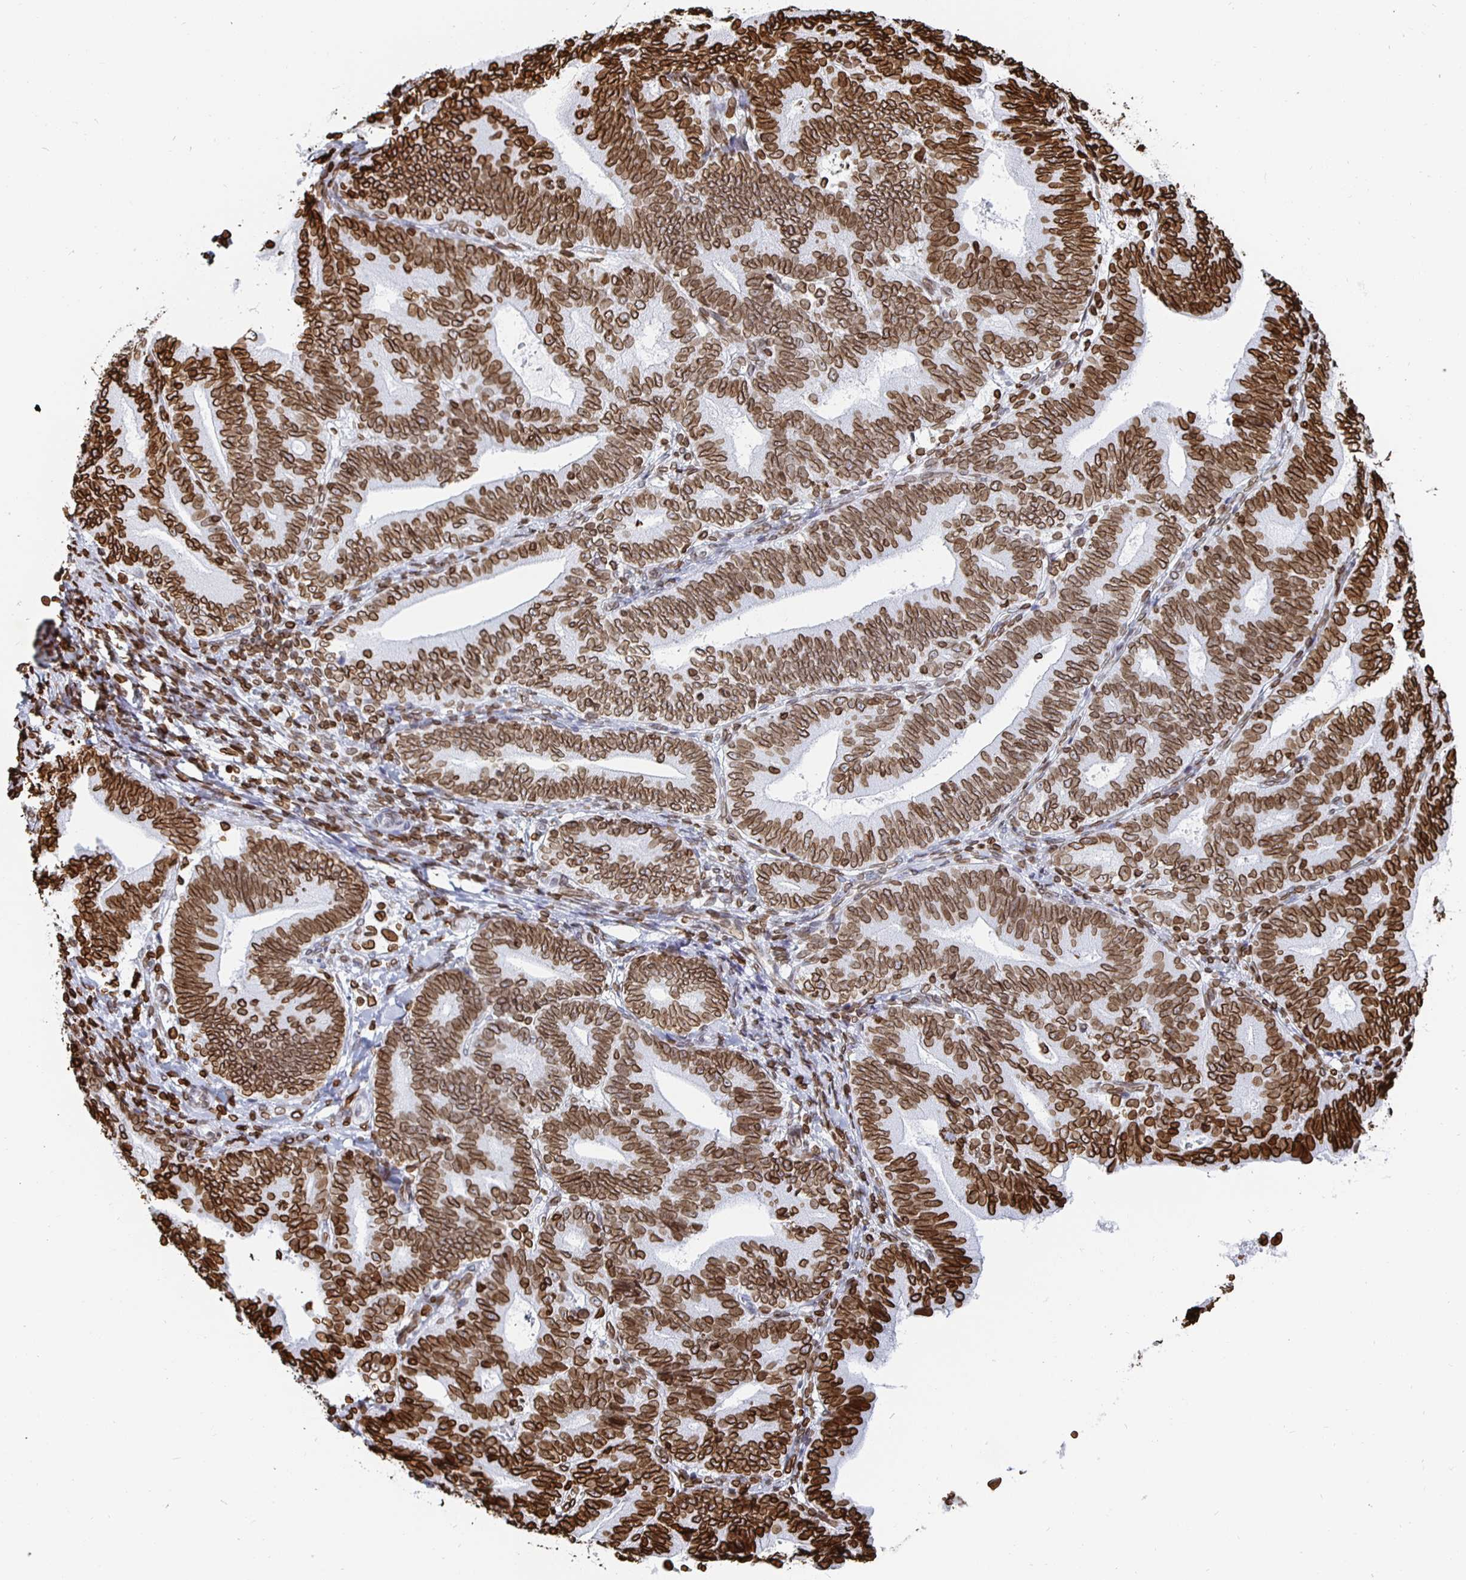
{"staining": {"intensity": "strong", "quantity": ">75%", "location": "cytoplasmic/membranous,nuclear"}, "tissue": "endometrial cancer", "cell_type": "Tumor cells", "image_type": "cancer", "snomed": [{"axis": "morphology", "description": "Adenocarcinoma, NOS"}, {"axis": "topography", "description": "Endometrium"}], "caption": "Tumor cells show strong cytoplasmic/membranous and nuclear positivity in approximately >75% of cells in endometrial adenocarcinoma.", "gene": "LMNB1", "patient": {"sex": "female", "age": 70}}